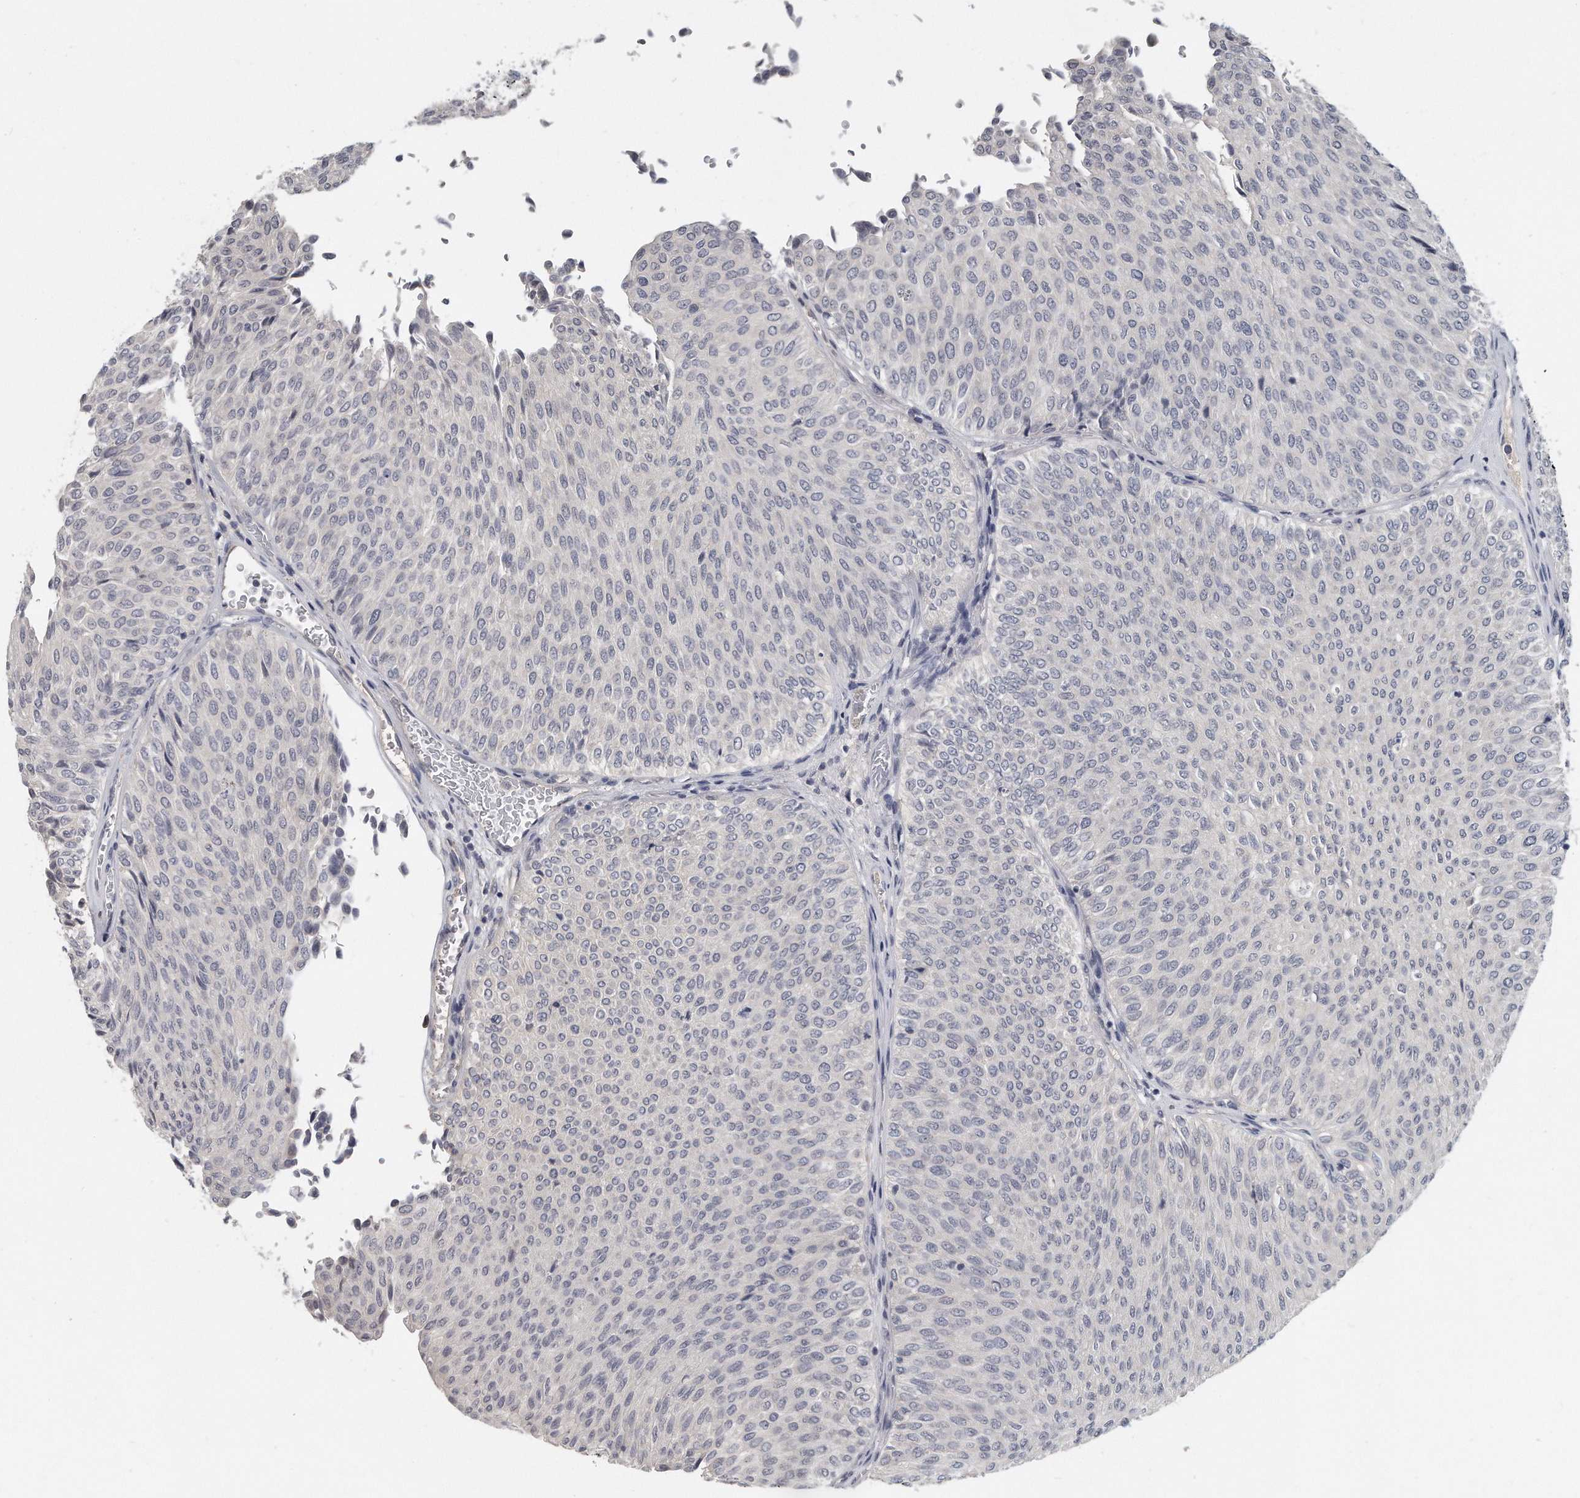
{"staining": {"intensity": "negative", "quantity": "none", "location": "none"}, "tissue": "urothelial cancer", "cell_type": "Tumor cells", "image_type": "cancer", "snomed": [{"axis": "morphology", "description": "Urothelial carcinoma, Low grade"}, {"axis": "topography", "description": "Urinary bladder"}], "caption": "Tumor cells are negative for brown protein staining in urothelial carcinoma (low-grade).", "gene": "KLHL7", "patient": {"sex": "male", "age": 78}}